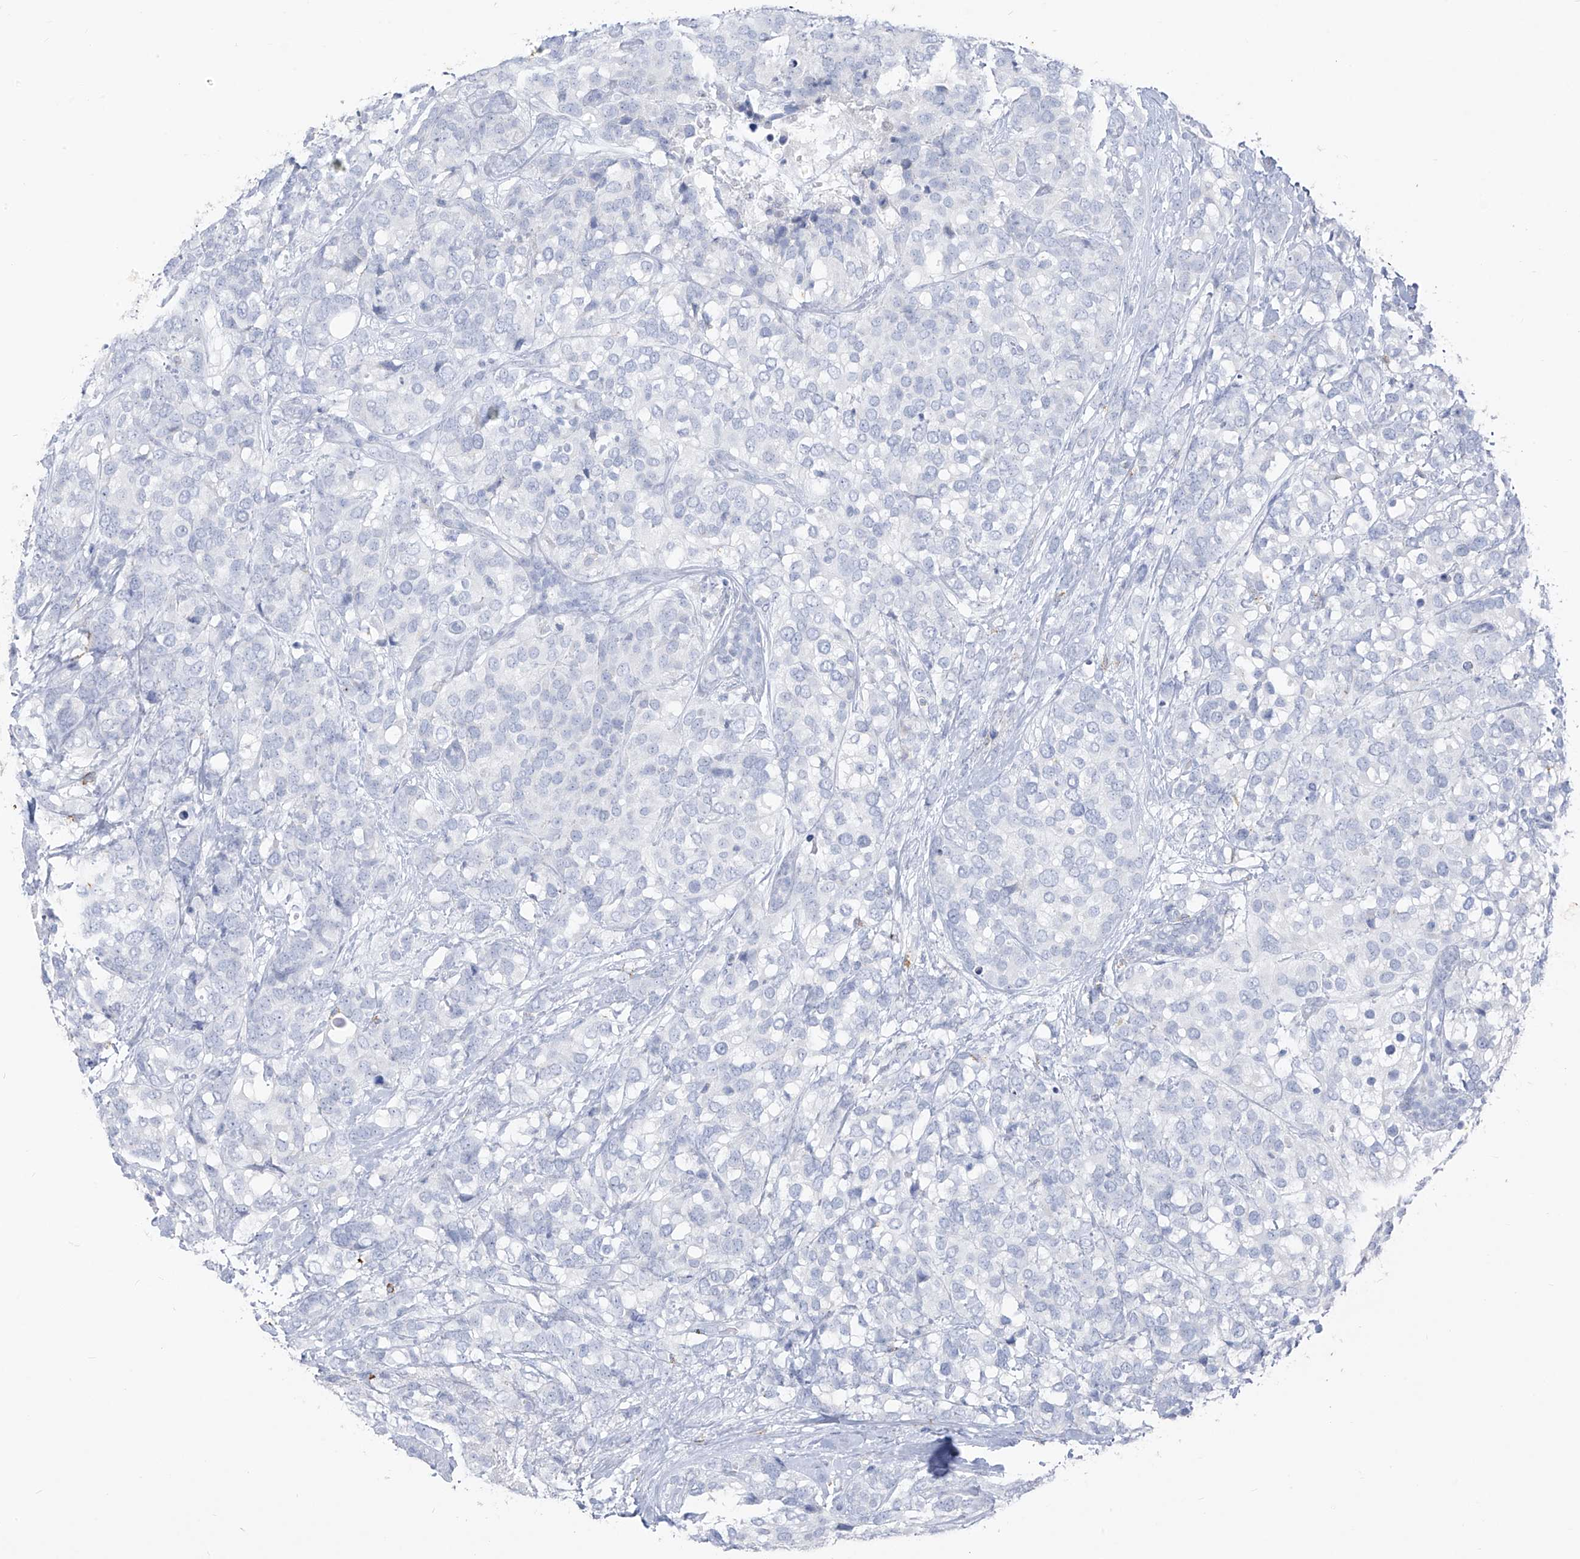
{"staining": {"intensity": "negative", "quantity": "none", "location": "none"}, "tissue": "breast cancer", "cell_type": "Tumor cells", "image_type": "cancer", "snomed": [{"axis": "morphology", "description": "Lobular carcinoma"}, {"axis": "topography", "description": "Breast"}], "caption": "Image shows no significant protein expression in tumor cells of breast cancer.", "gene": "CX3CR1", "patient": {"sex": "female", "age": 59}}